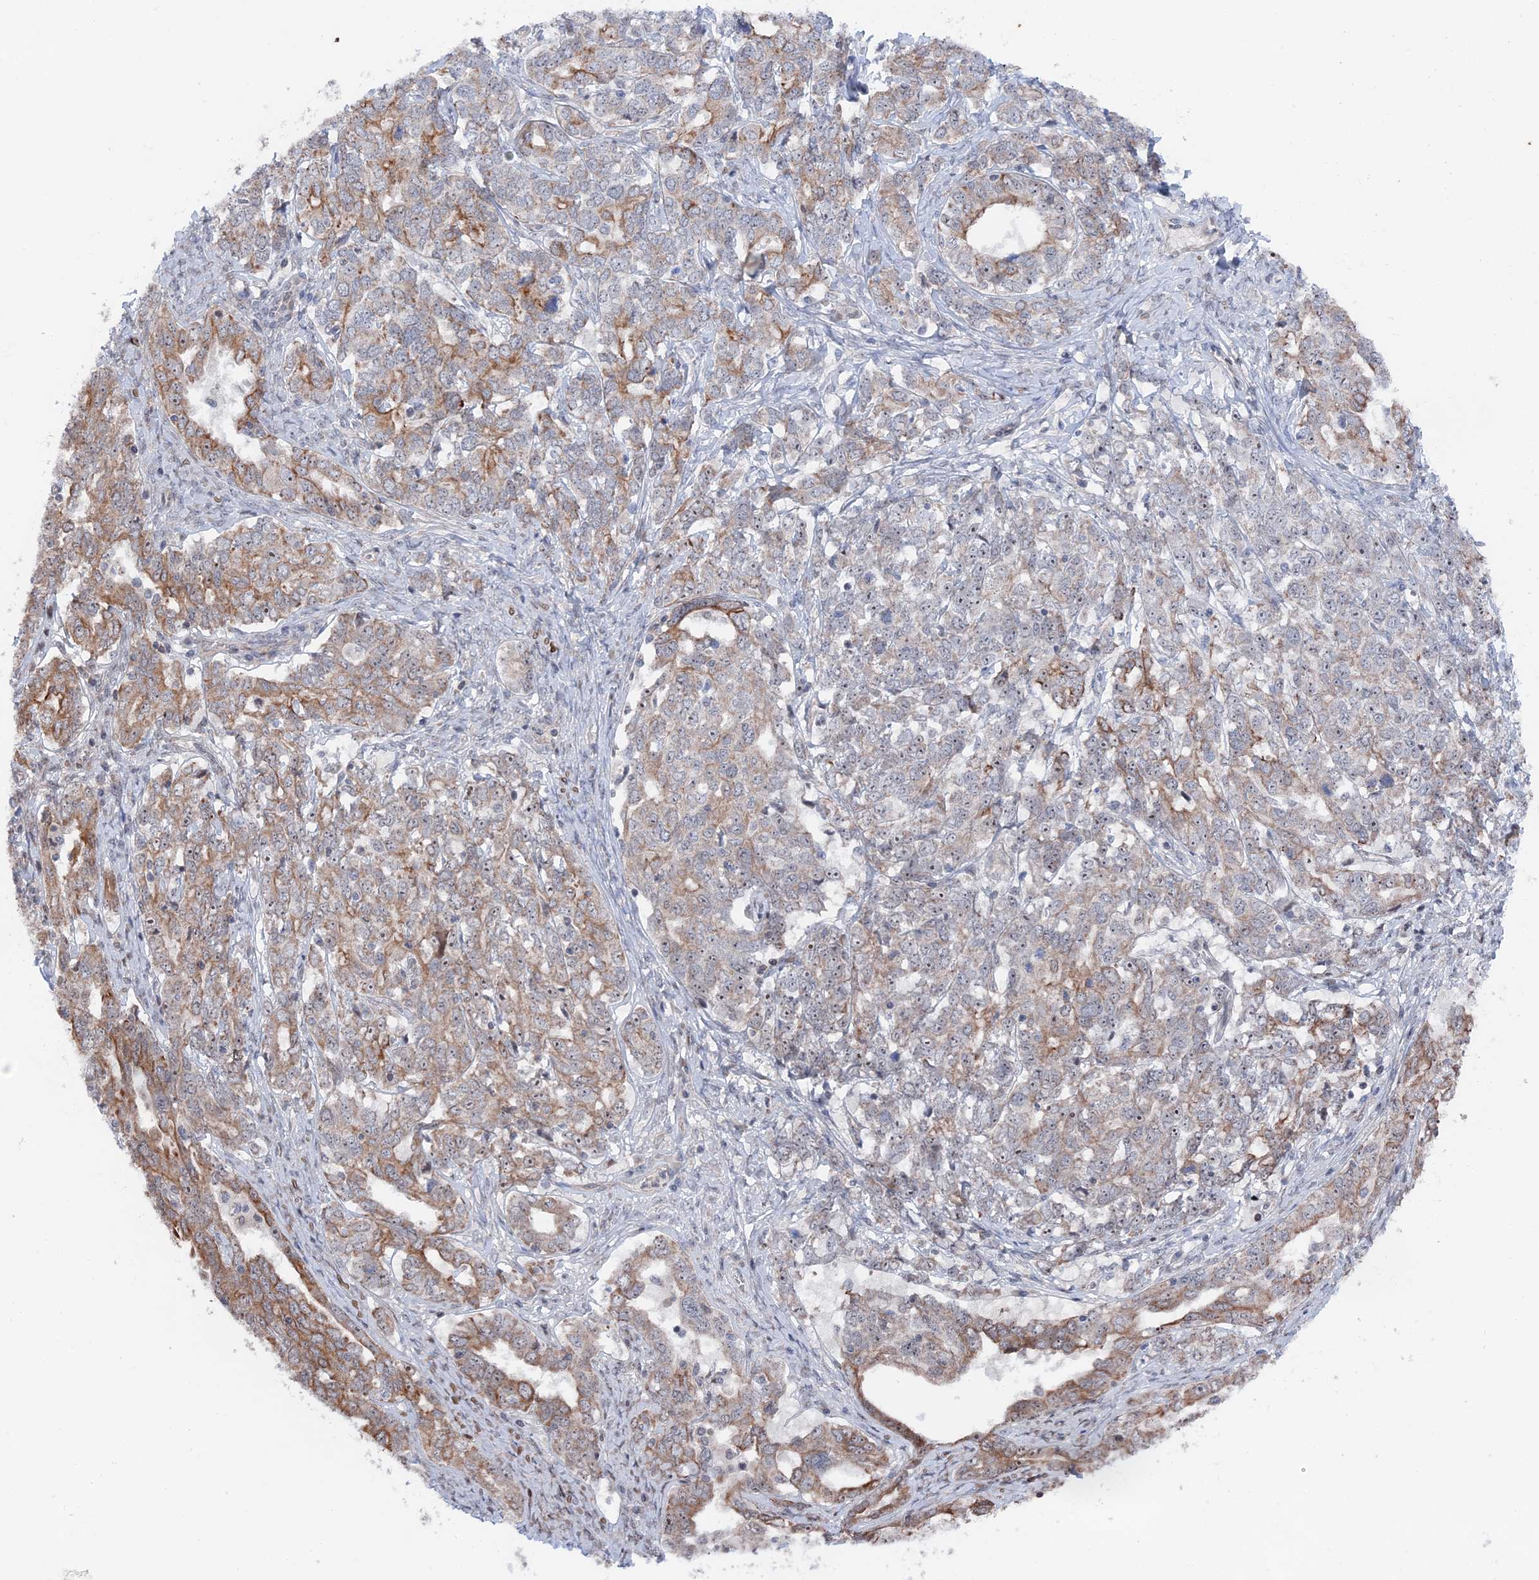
{"staining": {"intensity": "moderate", "quantity": "25%-75%", "location": "cytoplasmic/membranous,nuclear"}, "tissue": "ovarian cancer", "cell_type": "Tumor cells", "image_type": "cancer", "snomed": [{"axis": "morphology", "description": "Carcinoma, endometroid"}, {"axis": "topography", "description": "Ovary"}], "caption": "Immunohistochemical staining of ovarian cancer displays medium levels of moderate cytoplasmic/membranous and nuclear protein expression in approximately 25%-75% of tumor cells.", "gene": "IL7", "patient": {"sex": "female", "age": 62}}